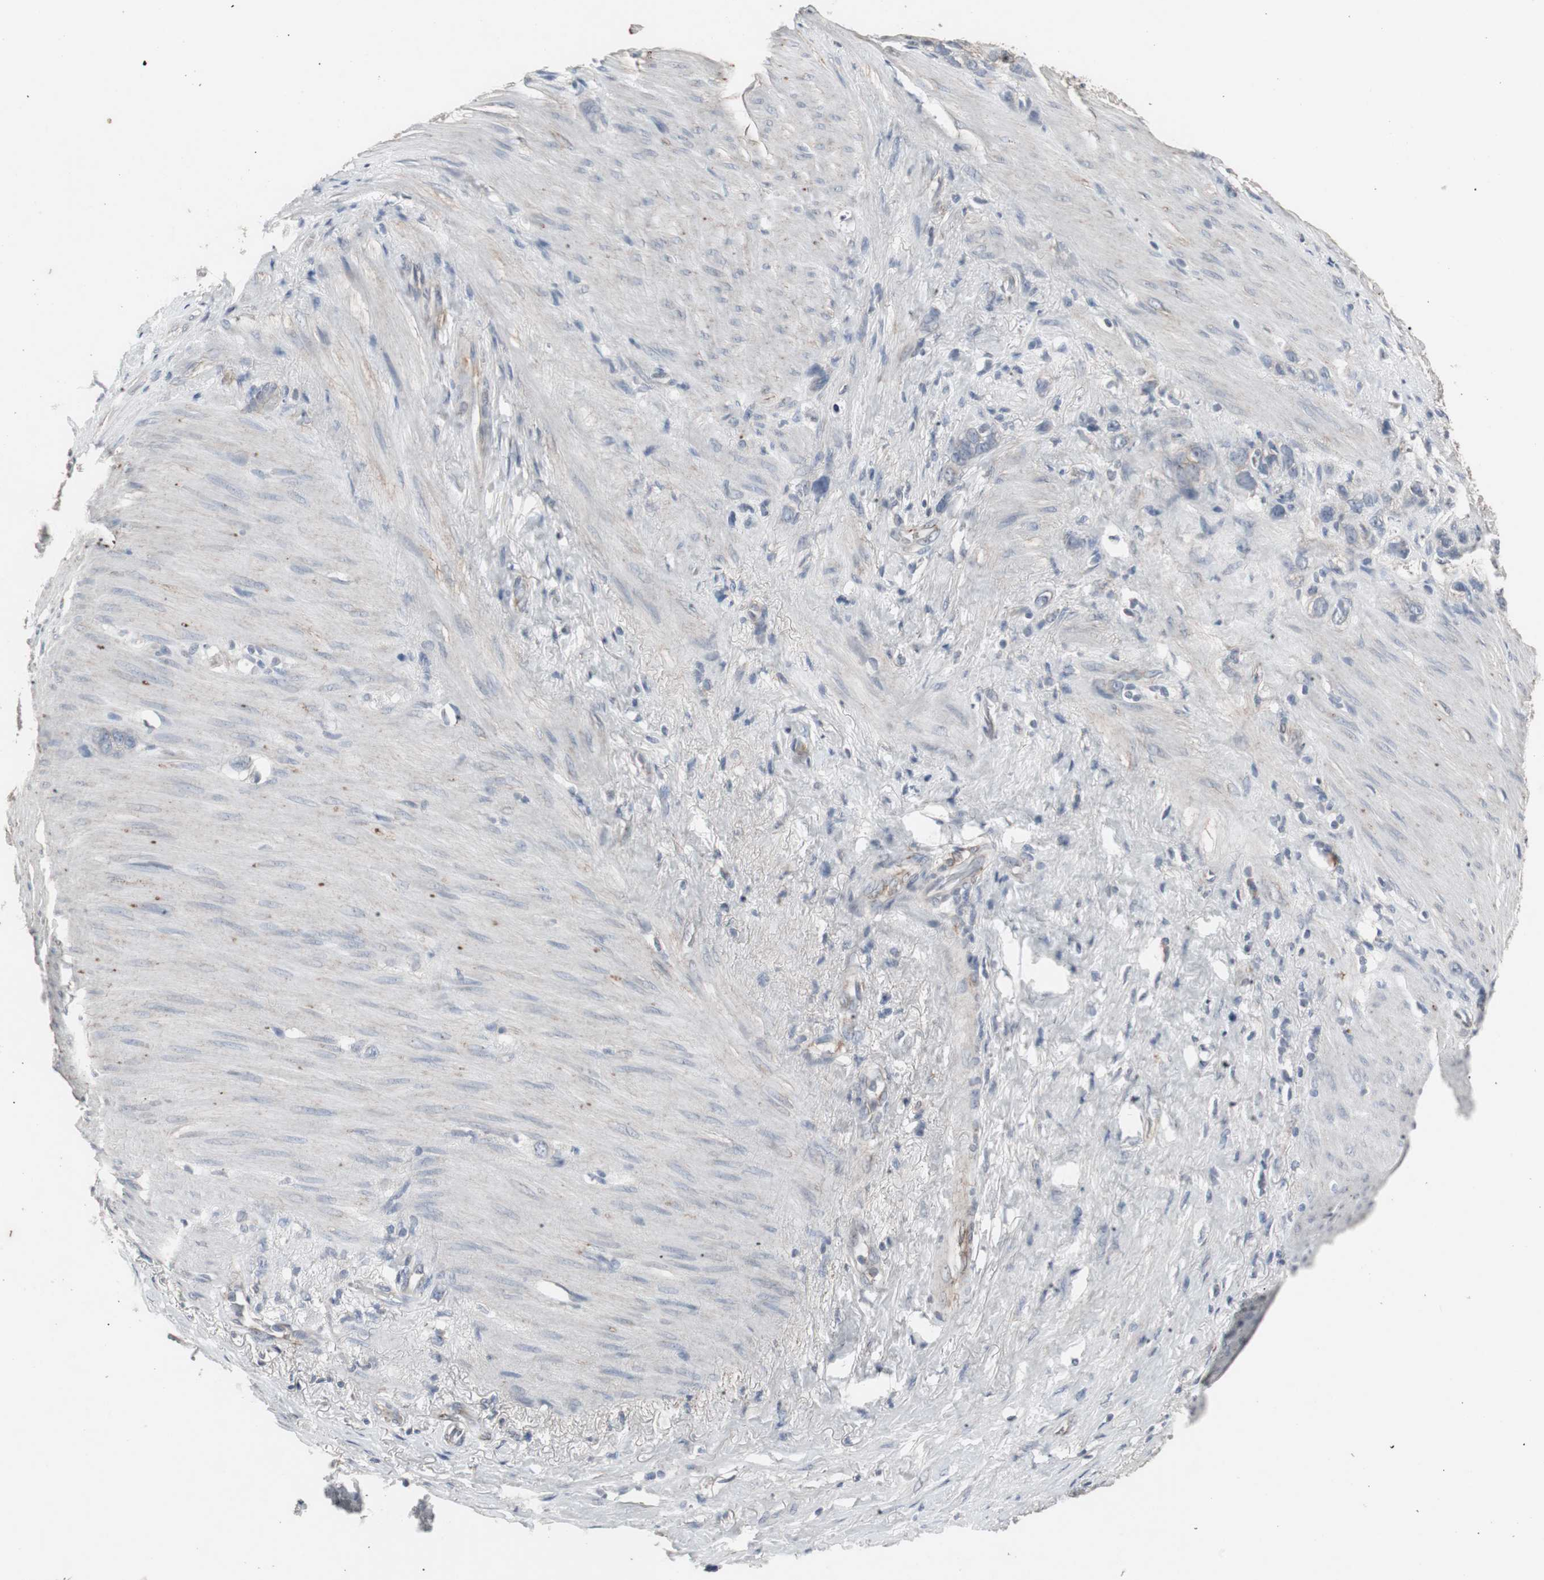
{"staining": {"intensity": "negative", "quantity": "none", "location": "none"}, "tissue": "stomach cancer", "cell_type": "Tumor cells", "image_type": "cancer", "snomed": [{"axis": "morphology", "description": "Normal tissue, NOS"}, {"axis": "morphology", "description": "Adenocarcinoma, NOS"}, {"axis": "morphology", "description": "Adenocarcinoma, High grade"}, {"axis": "topography", "description": "Stomach, upper"}, {"axis": "topography", "description": "Stomach"}], "caption": "IHC of stomach cancer (adenocarcinoma) reveals no positivity in tumor cells.", "gene": "ACAA1", "patient": {"sex": "female", "age": 65}}